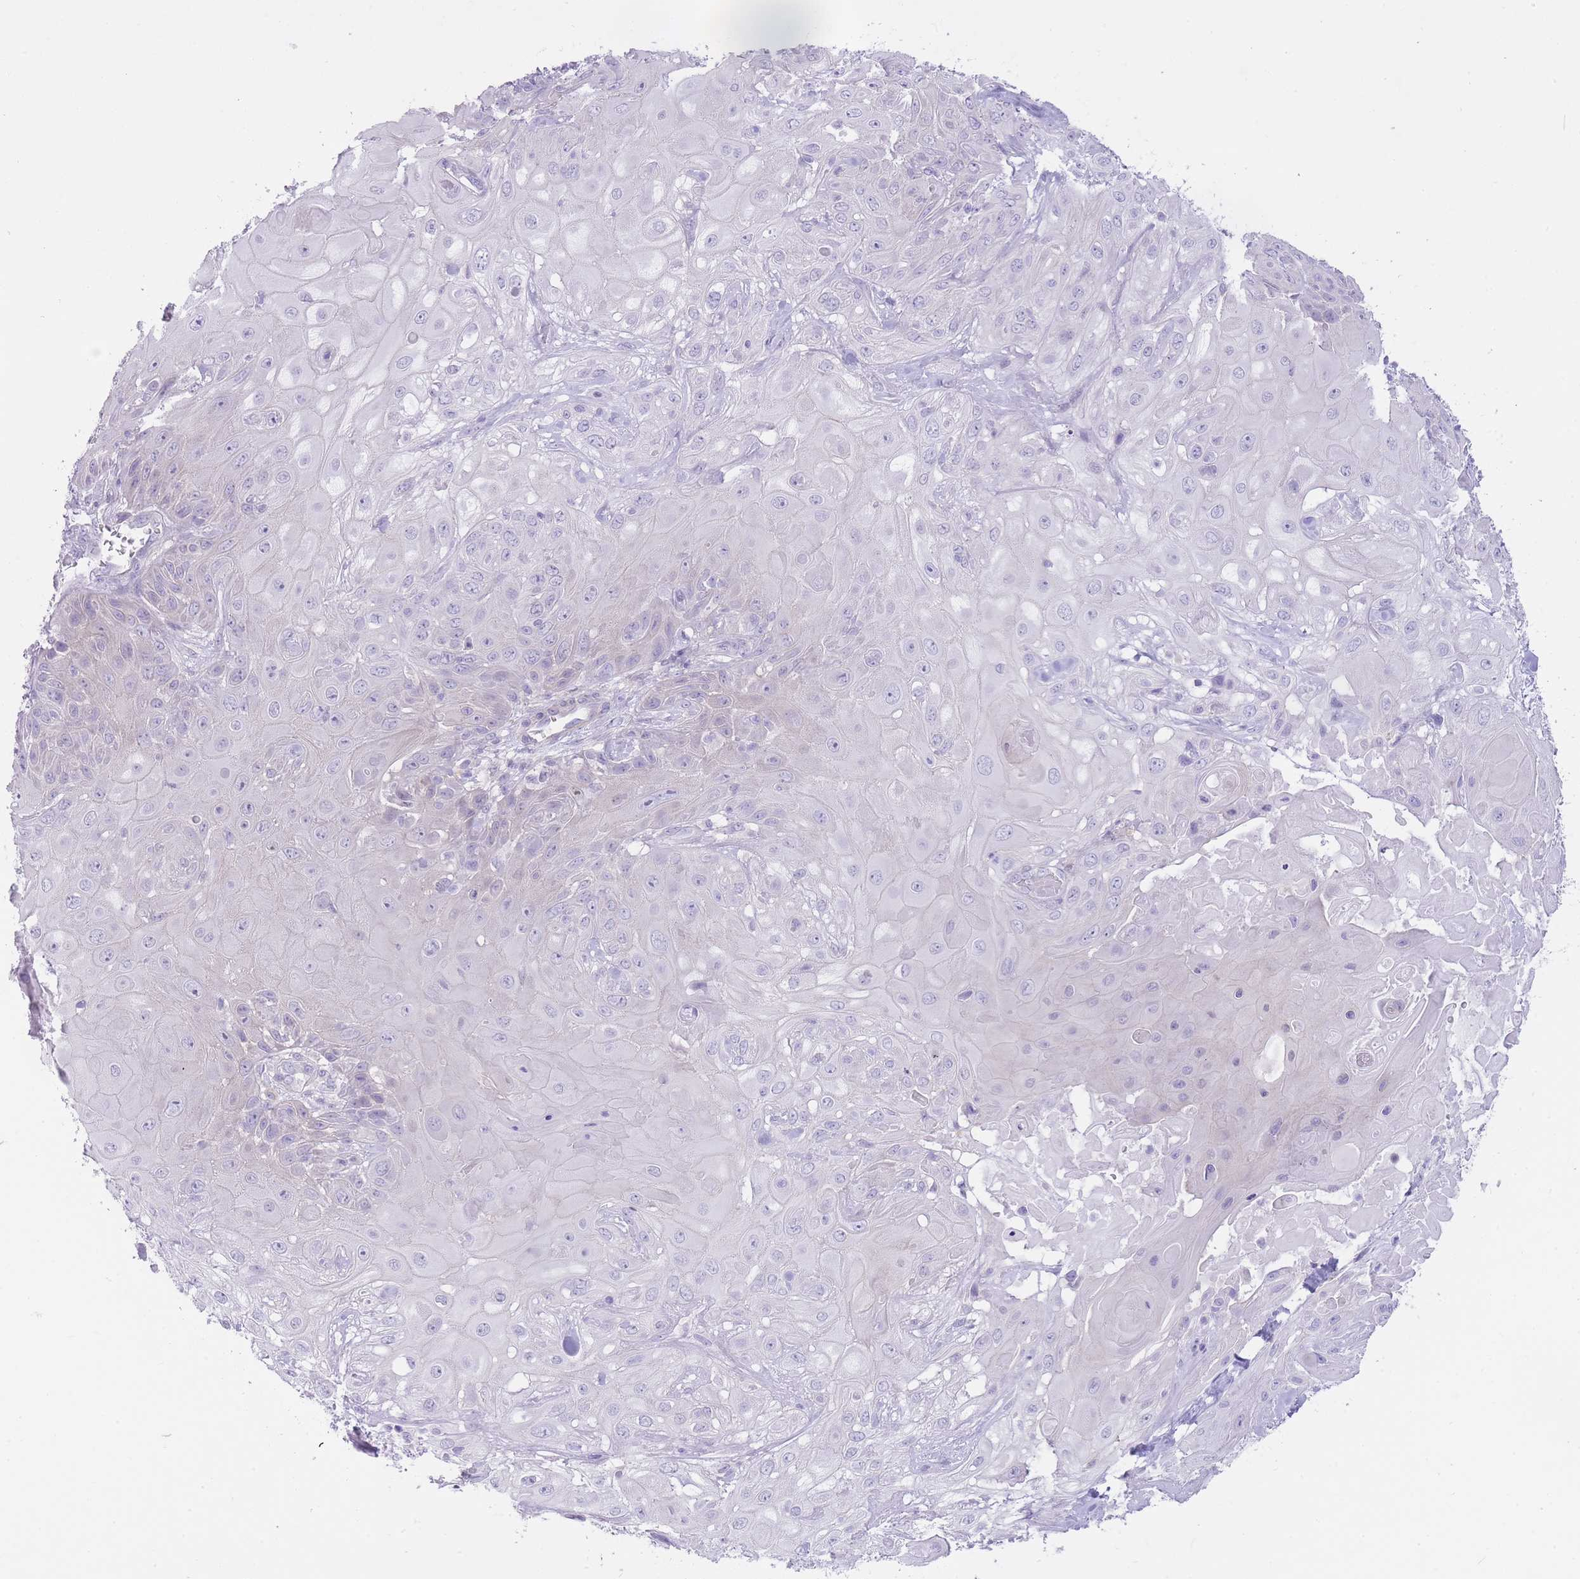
{"staining": {"intensity": "negative", "quantity": "none", "location": "none"}, "tissue": "skin cancer", "cell_type": "Tumor cells", "image_type": "cancer", "snomed": [{"axis": "morphology", "description": "Normal tissue, NOS"}, {"axis": "morphology", "description": "Squamous cell carcinoma, NOS"}, {"axis": "topography", "description": "Skin"}, {"axis": "topography", "description": "Cartilage tissue"}], "caption": "DAB (3,3'-diaminobenzidine) immunohistochemical staining of human skin cancer exhibits no significant expression in tumor cells.", "gene": "OR11H12", "patient": {"sex": "female", "age": 79}}